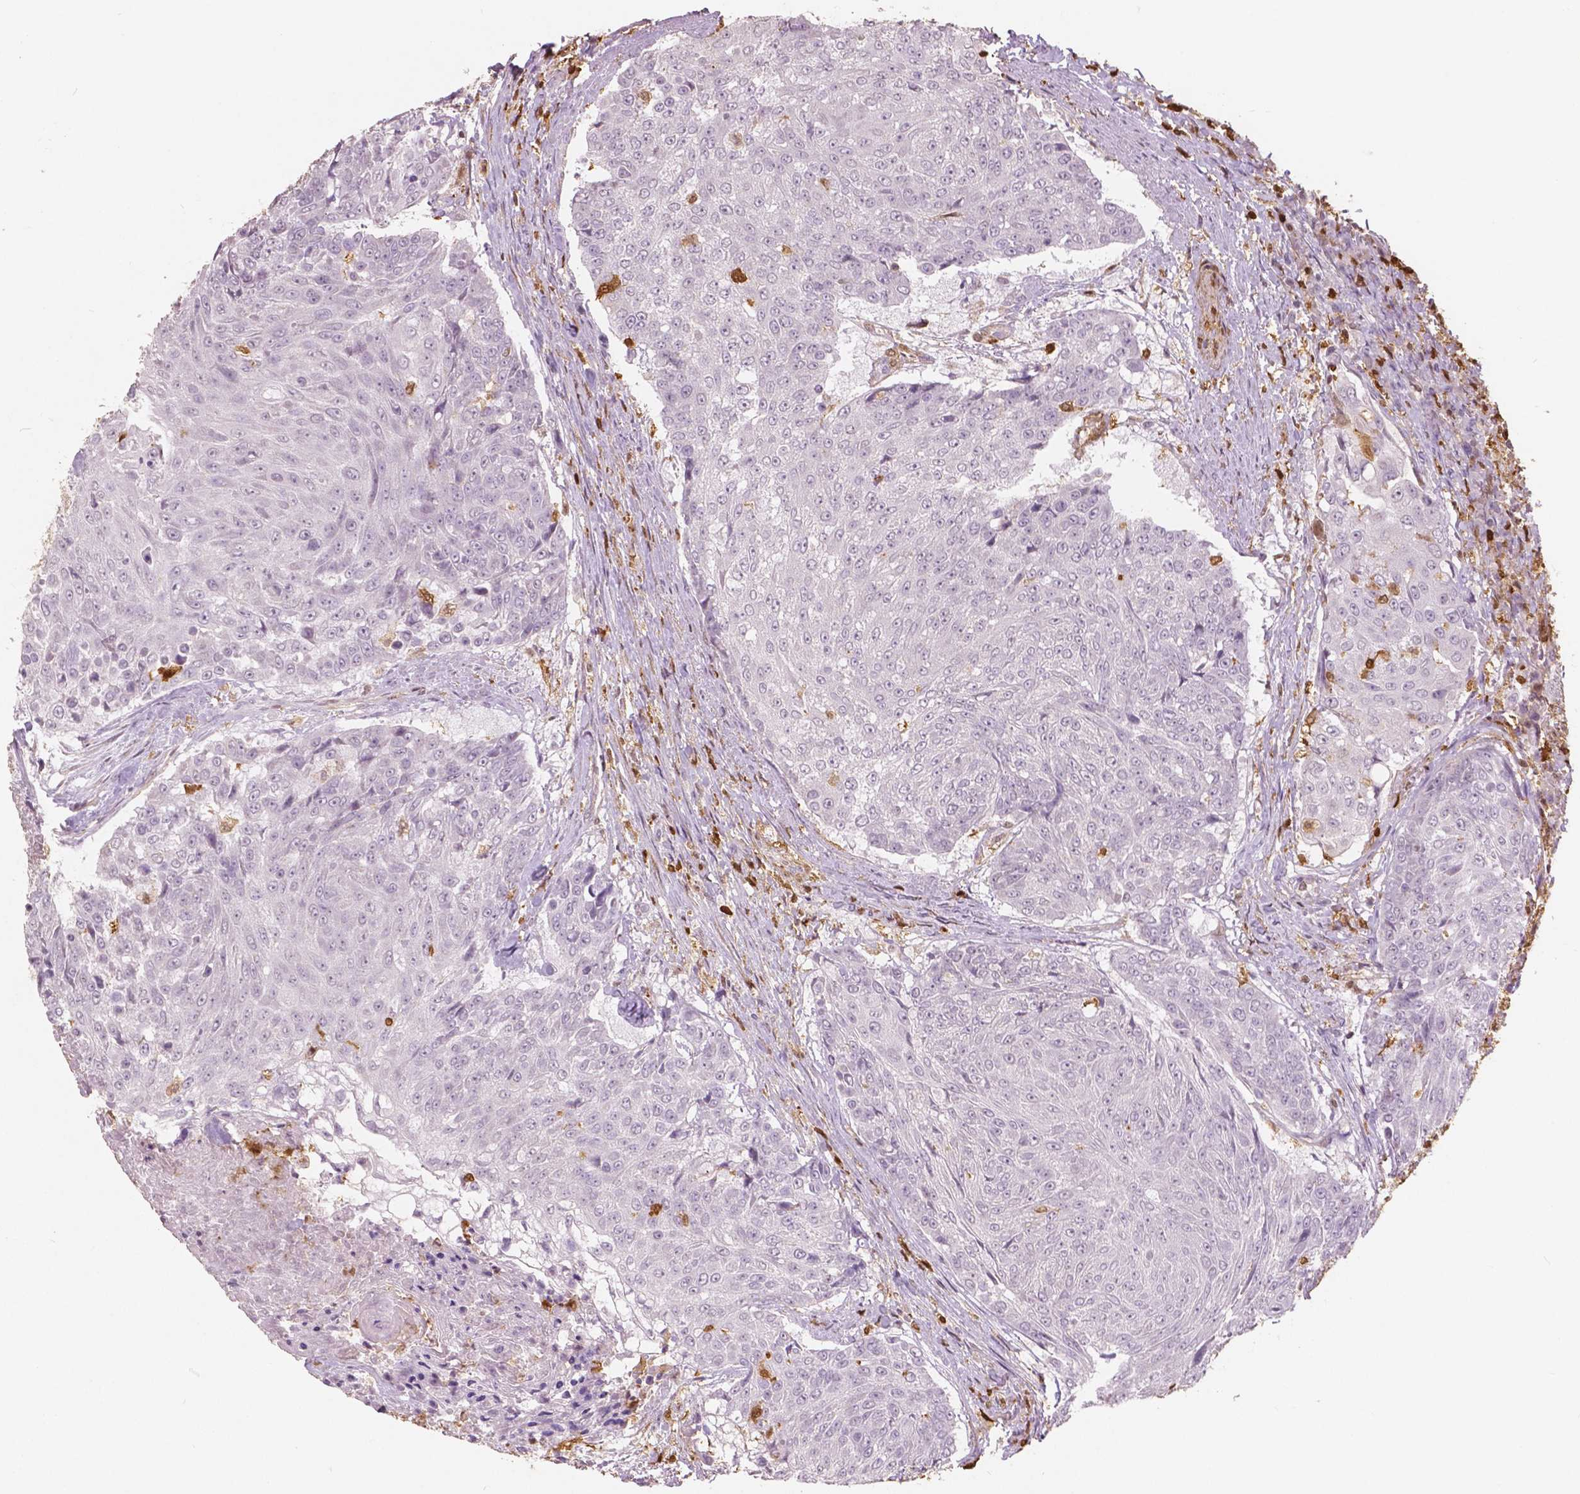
{"staining": {"intensity": "negative", "quantity": "none", "location": "none"}, "tissue": "urothelial cancer", "cell_type": "Tumor cells", "image_type": "cancer", "snomed": [{"axis": "morphology", "description": "Urothelial carcinoma, High grade"}, {"axis": "topography", "description": "Urinary bladder"}], "caption": "The histopathology image demonstrates no significant expression in tumor cells of urothelial carcinoma (high-grade).", "gene": "S100A4", "patient": {"sex": "female", "age": 63}}